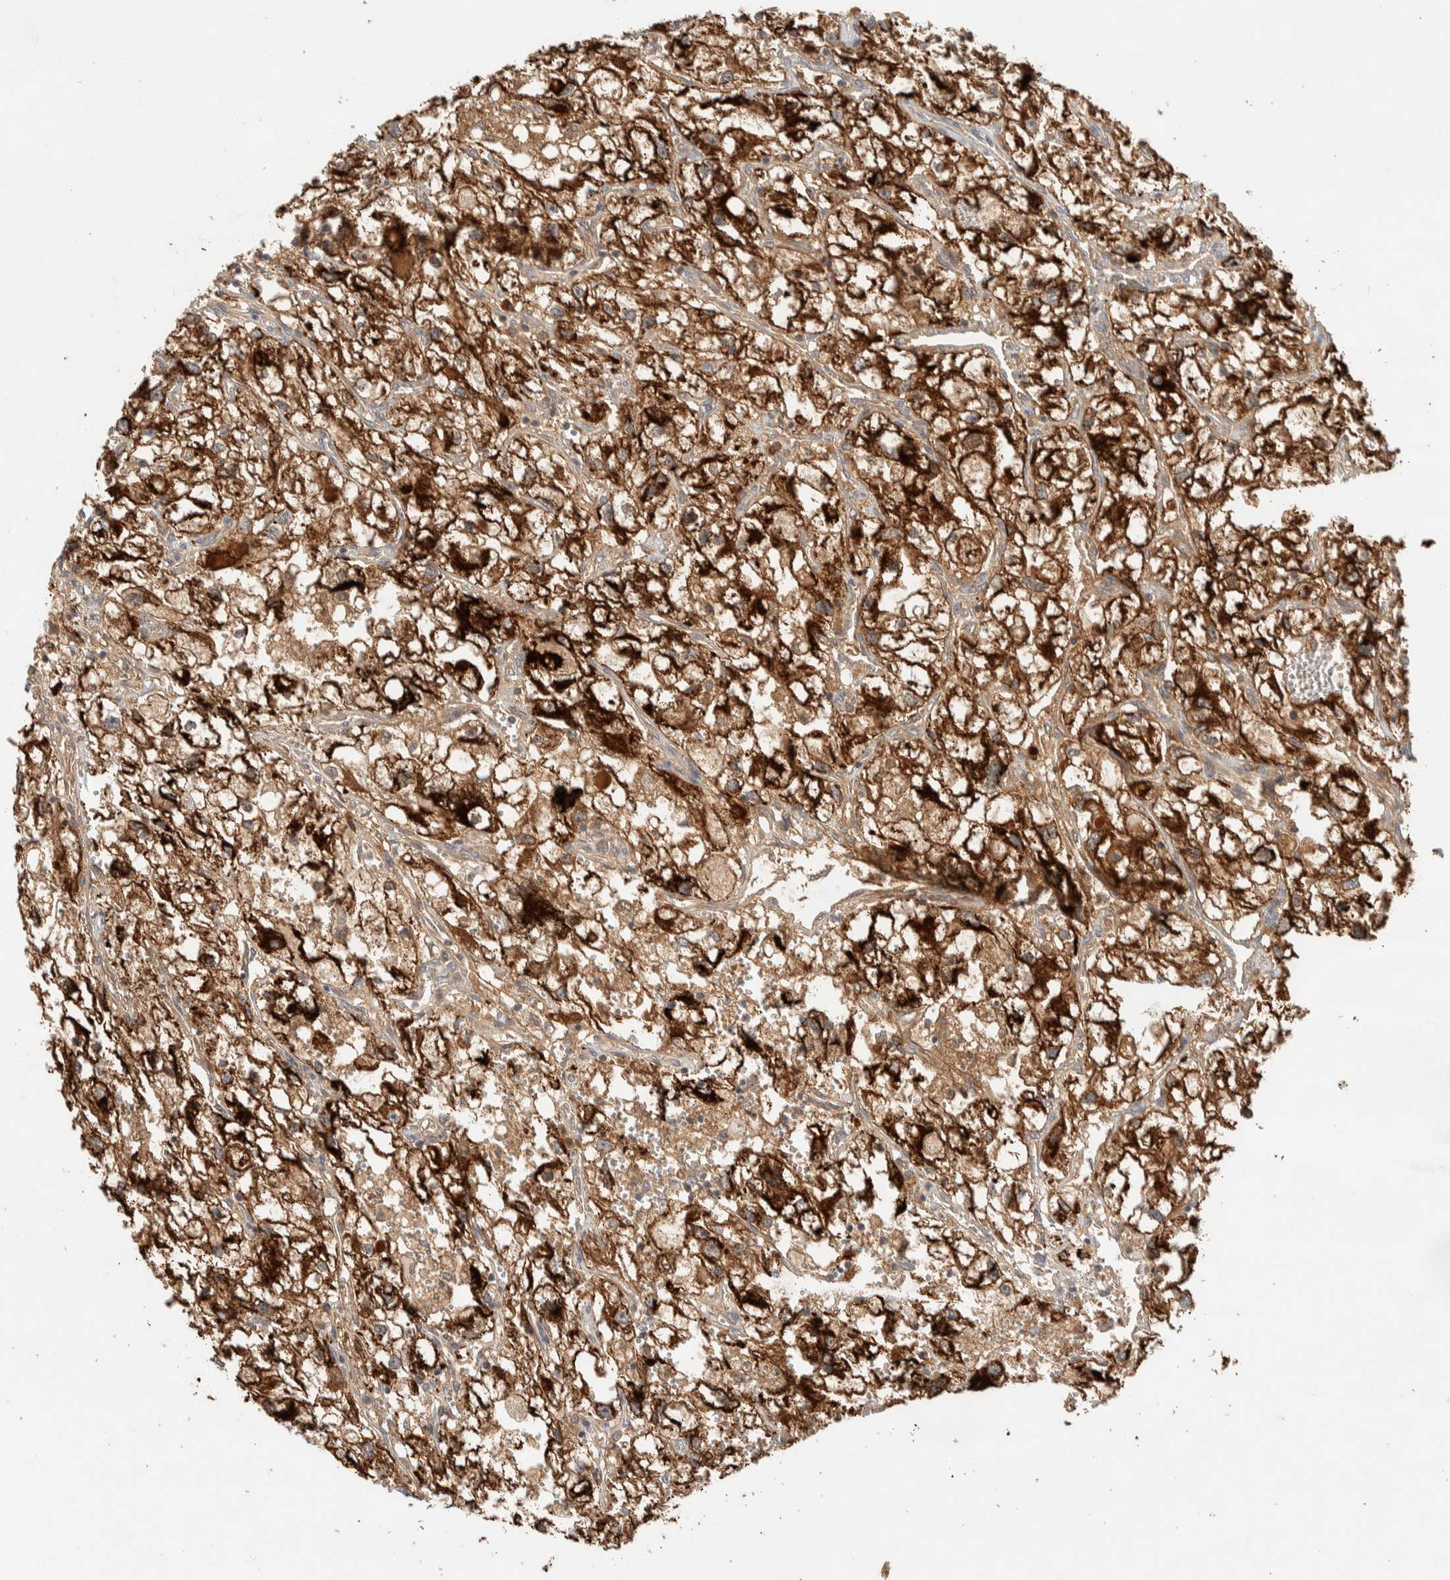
{"staining": {"intensity": "strong", "quantity": ">75%", "location": "cytoplasmic/membranous"}, "tissue": "renal cancer", "cell_type": "Tumor cells", "image_type": "cancer", "snomed": [{"axis": "morphology", "description": "Adenocarcinoma, NOS"}, {"axis": "topography", "description": "Kidney"}], "caption": "Immunohistochemical staining of renal cancer (adenocarcinoma) displays strong cytoplasmic/membranous protein staining in approximately >75% of tumor cells. (DAB = brown stain, brightfield microscopy at high magnification).", "gene": "FAM167A", "patient": {"sex": "female", "age": 70}}